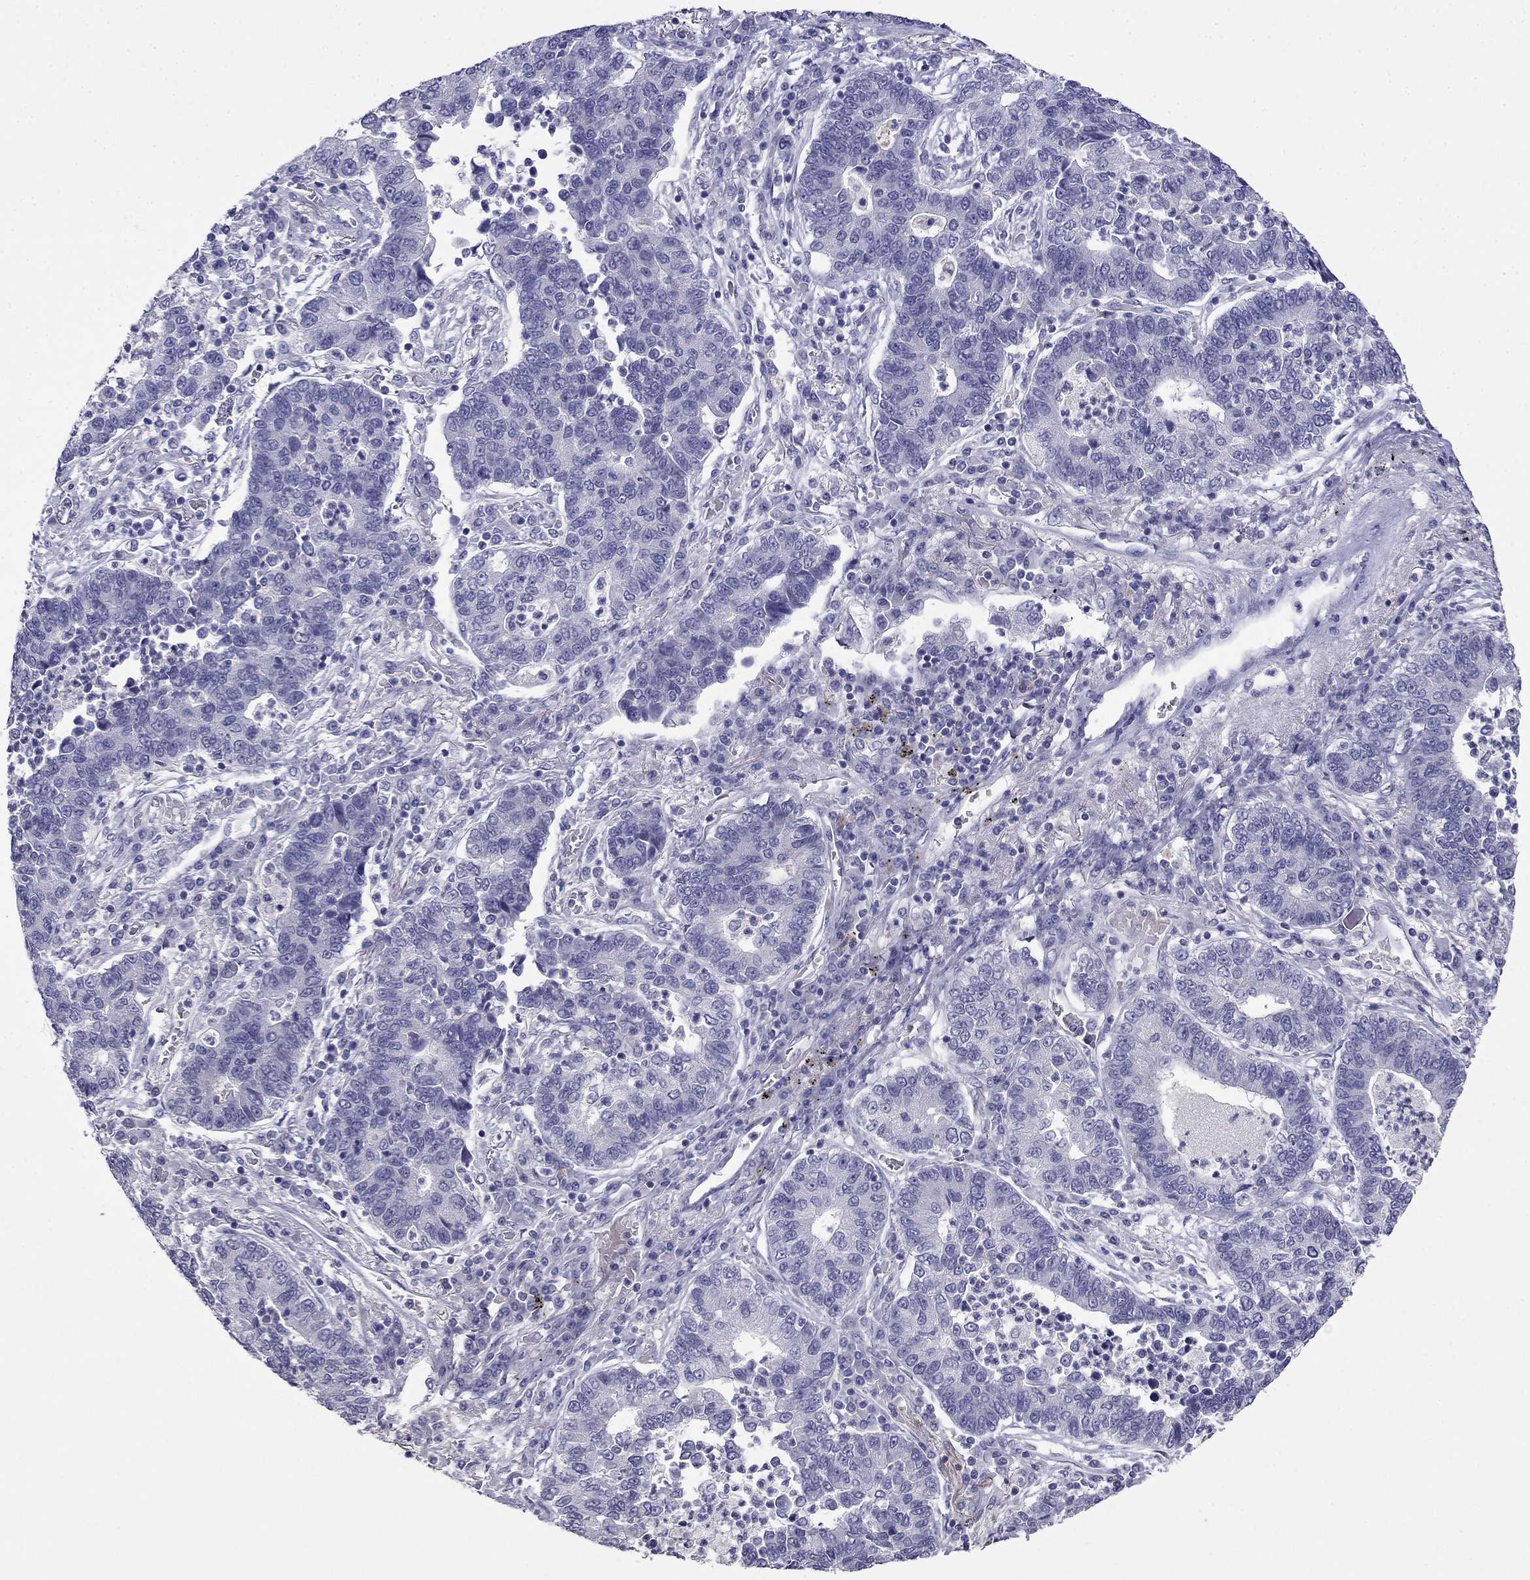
{"staining": {"intensity": "negative", "quantity": "none", "location": "none"}, "tissue": "lung cancer", "cell_type": "Tumor cells", "image_type": "cancer", "snomed": [{"axis": "morphology", "description": "Adenocarcinoma, NOS"}, {"axis": "topography", "description": "Lung"}], "caption": "A histopathology image of human lung cancer is negative for staining in tumor cells. Brightfield microscopy of IHC stained with DAB (3,3'-diaminobenzidine) (brown) and hematoxylin (blue), captured at high magnification.", "gene": "PRR18", "patient": {"sex": "female", "age": 57}}